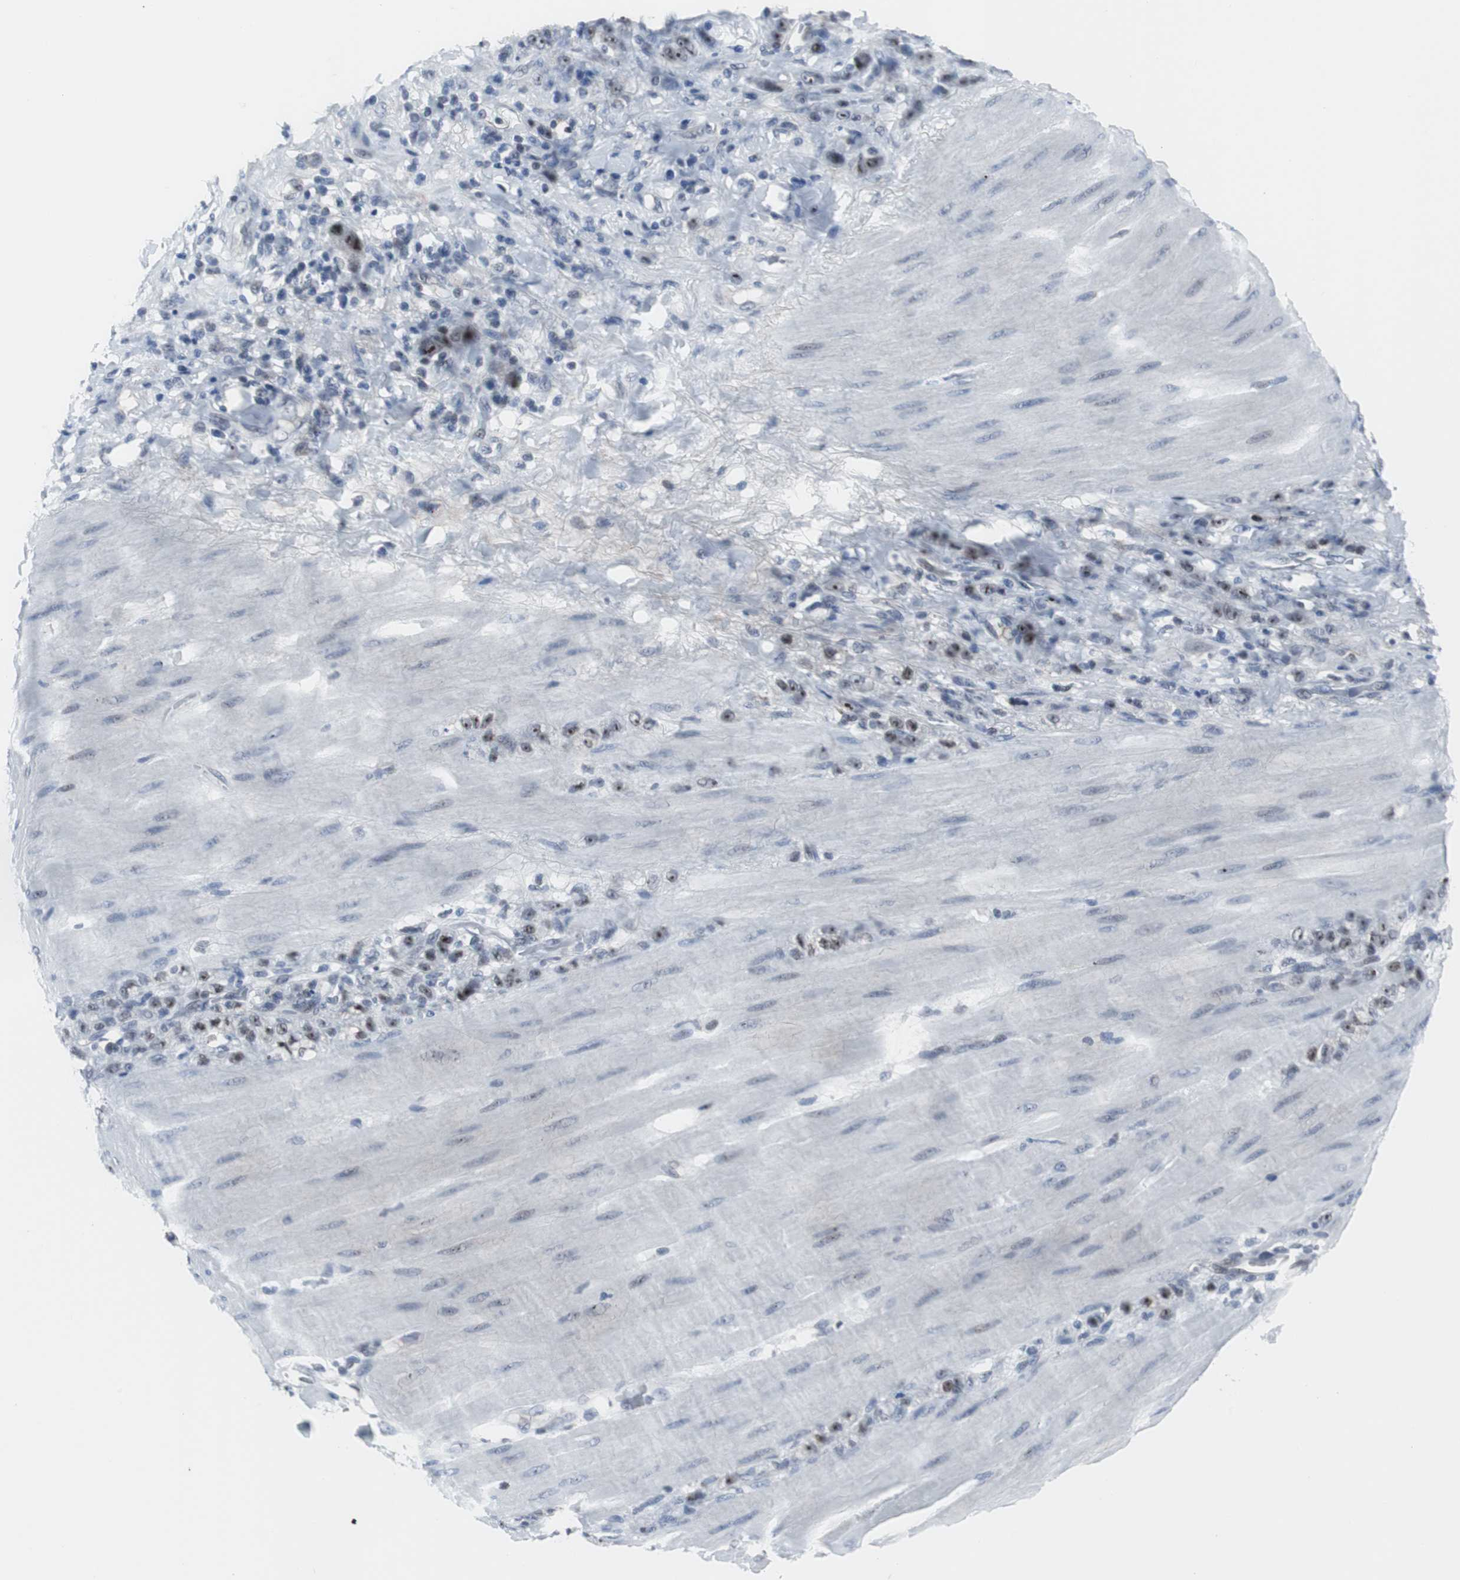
{"staining": {"intensity": "moderate", "quantity": "25%-75%", "location": "nuclear"}, "tissue": "stomach cancer", "cell_type": "Tumor cells", "image_type": "cancer", "snomed": [{"axis": "morphology", "description": "Adenocarcinoma, NOS"}, {"axis": "topography", "description": "Stomach"}], "caption": "Stomach cancer stained for a protein (brown) displays moderate nuclear positive positivity in approximately 25%-75% of tumor cells.", "gene": "DOK1", "patient": {"sex": "male", "age": 82}}